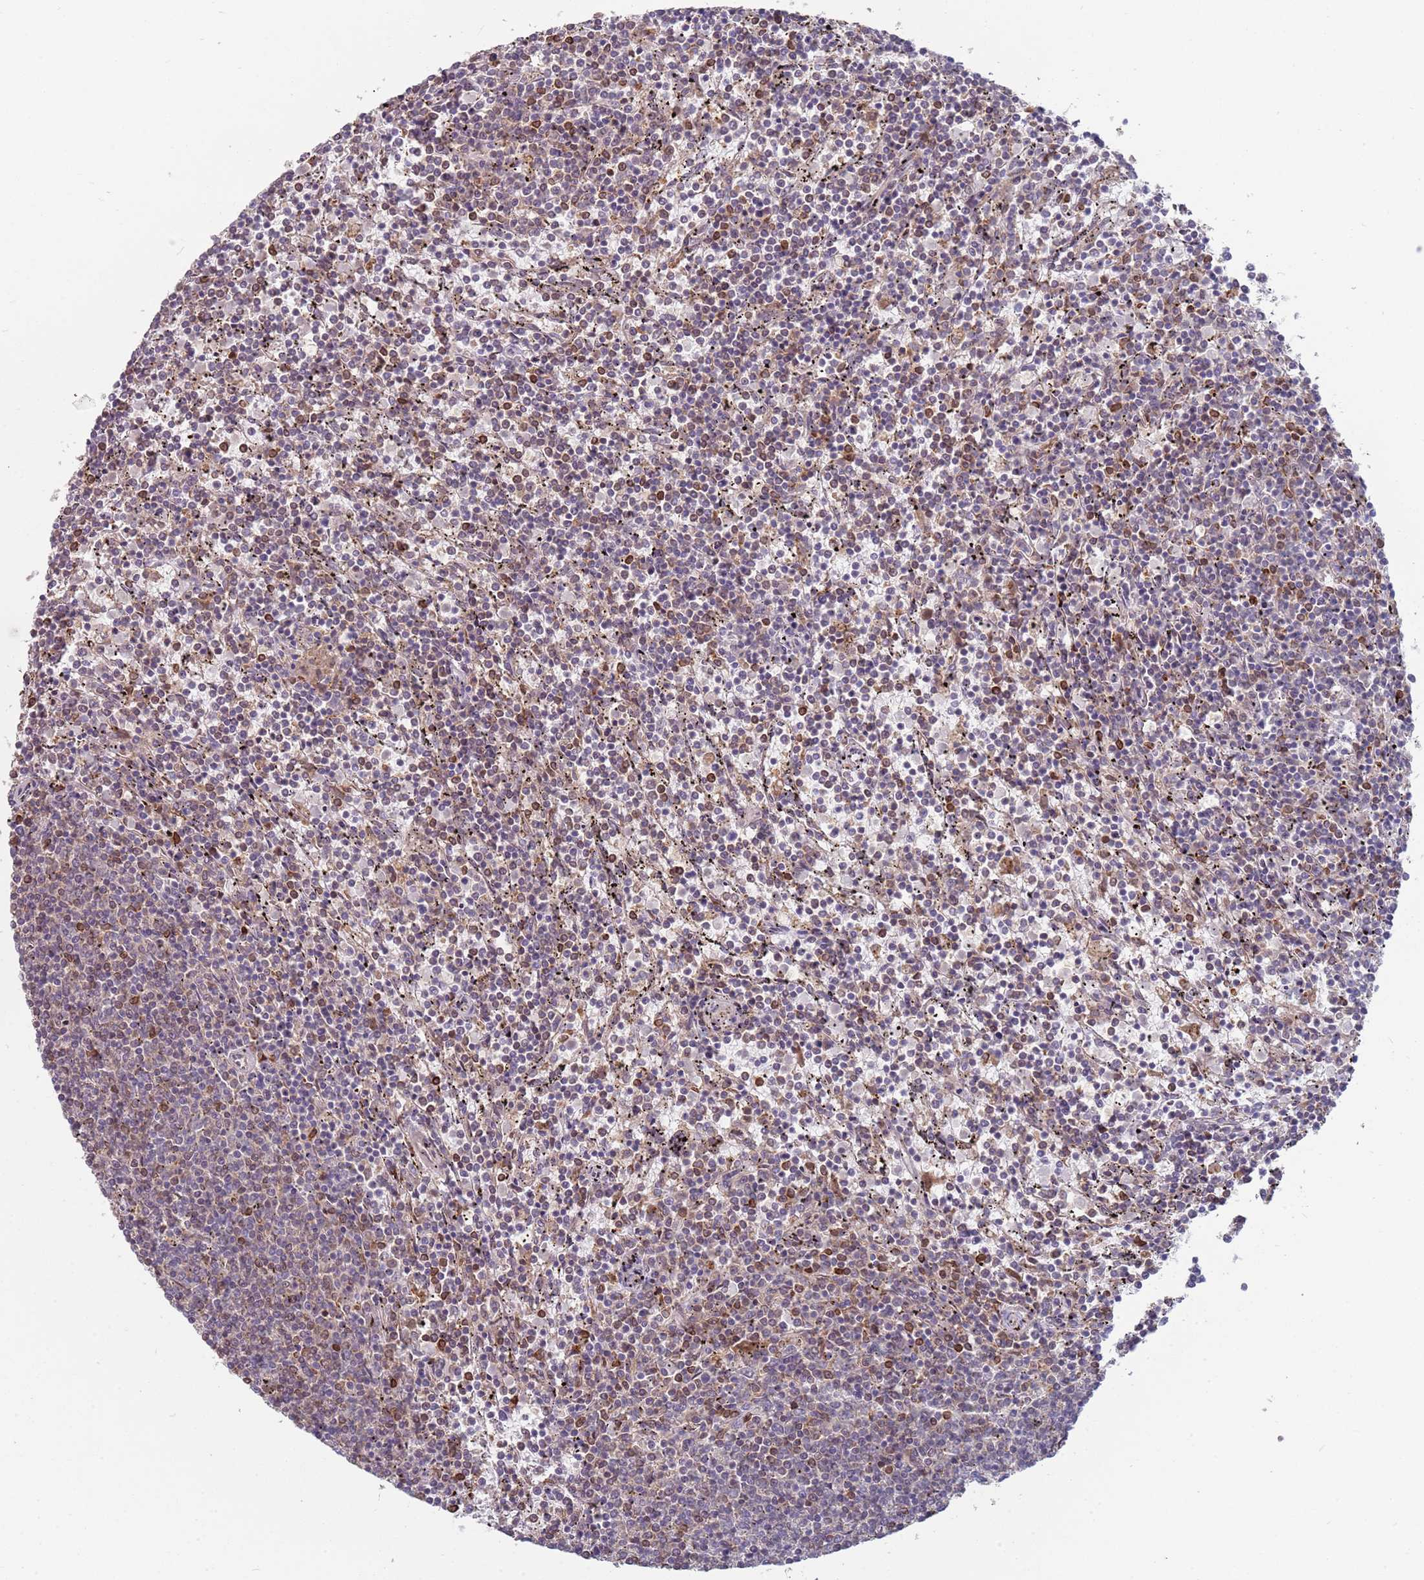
{"staining": {"intensity": "weak", "quantity": "<25%", "location": "cytoplasmic/membranous"}, "tissue": "lymphoma", "cell_type": "Tumor cells", "image_type": "cancer", "snomed": [{"axis": "morphology", "description": "Malignant lymphoma, non-Hodgkin's type, Low grade"}, {"axis": "topography", "description": "Spleen"}], "caption": "Protein analysis of low-grade malignant lymphoma, non-Hodgkin's type exhibits no significant staining in tumor cells. (Stains: DAB immunohistochemistry (IHC) with hematoxylin counter stain, Microscopy: brightfield microscopy at high magnification).", "gene": "MPEG1", "patient": {"sex": "female", "age": 50}}